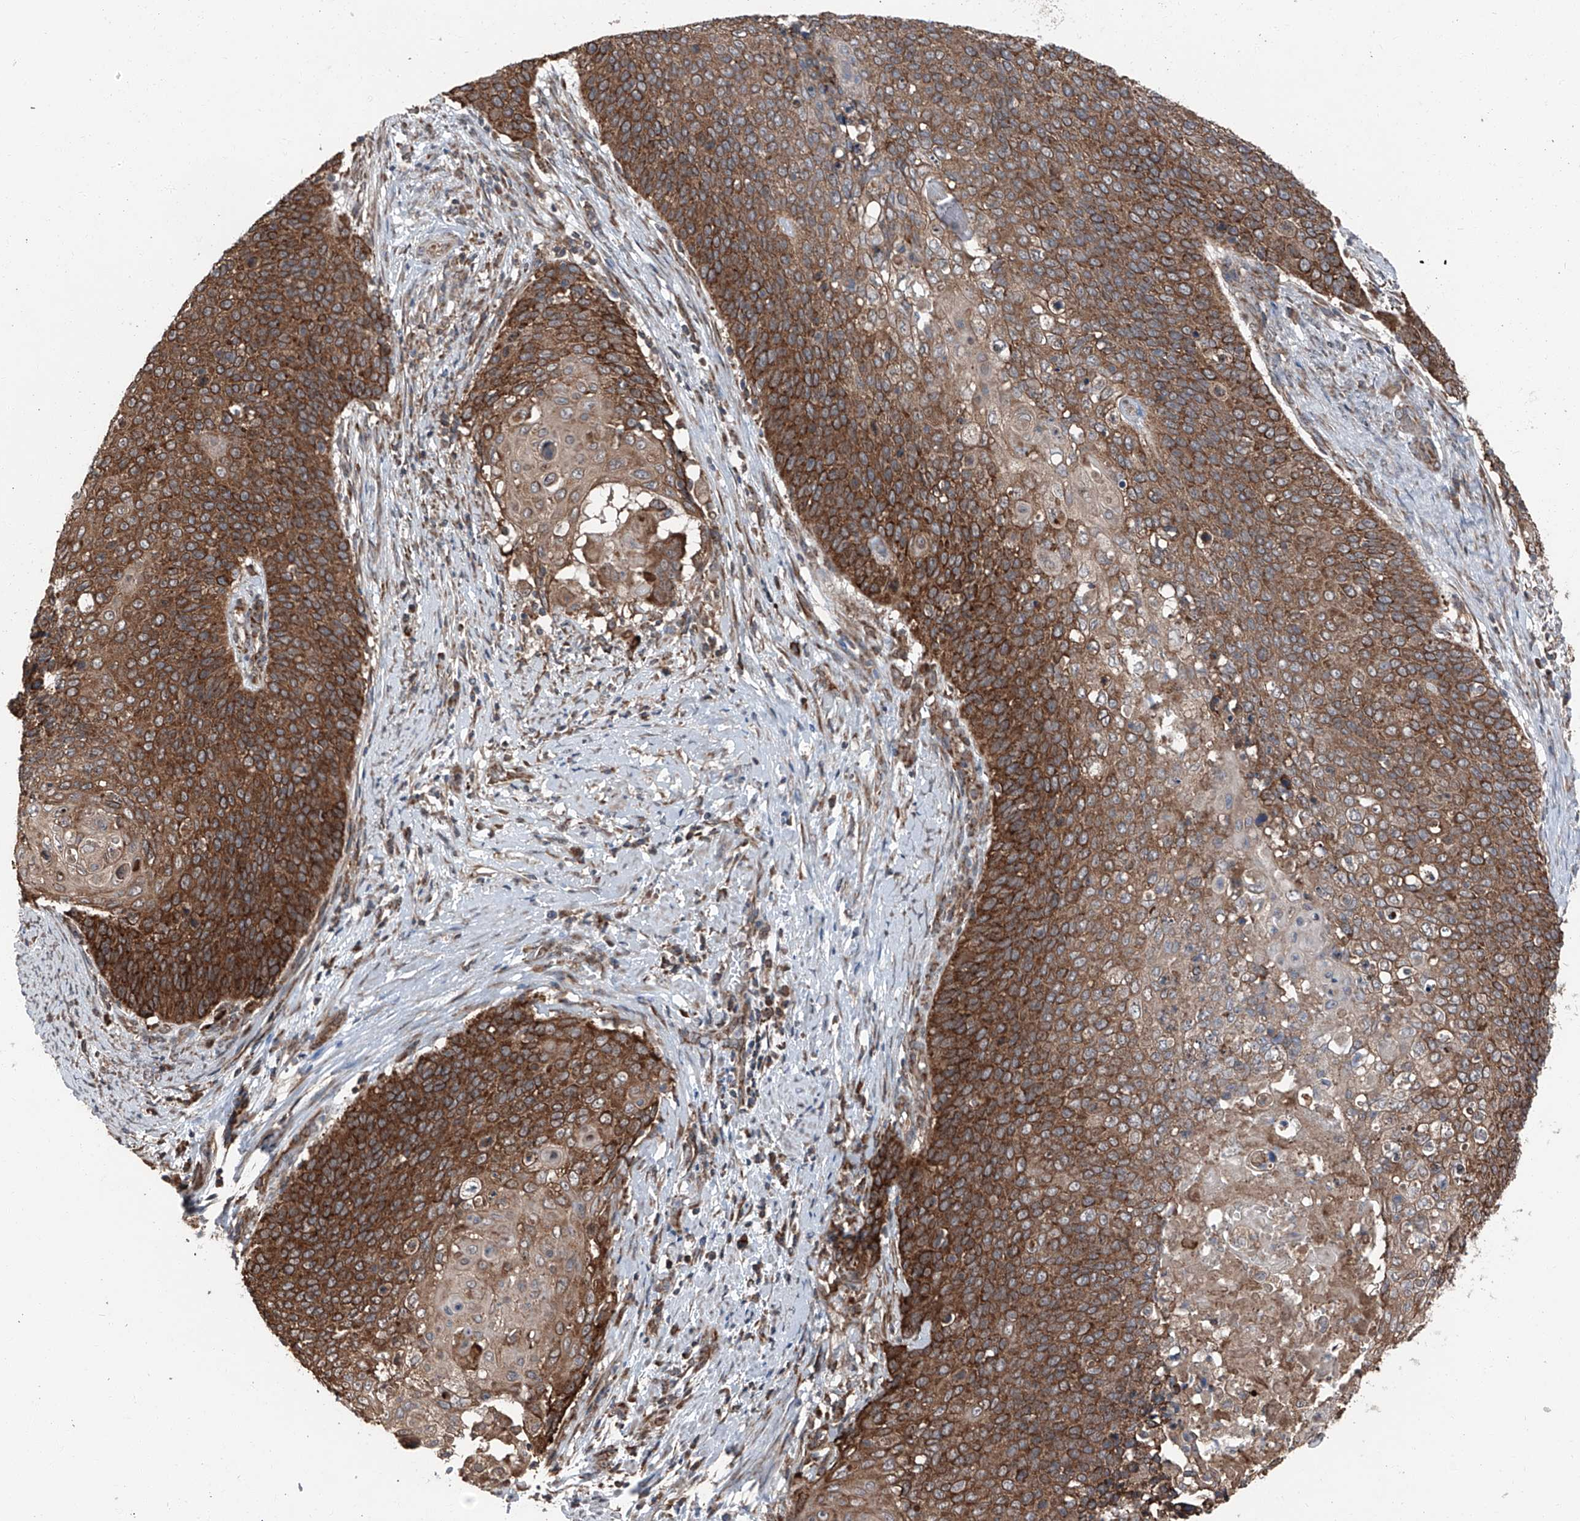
{"staining": {"intensity": "strong", "quantity": ">75%", "location": "cytoplasmic/membranous"}, "tissue": "cervical cancer", "cell_type": "Tumor cells", "image_type": "cancer", "snomed": [{"axis": "morphology", "description": "Squamous cell carcinoma, NOS"}, {"axis": "topography", "description": "Cervix"}], "caption": "About >75% of tumor cells in human cervical cancer demonstrate strong cytoplasmic/membranous protein positivity as visualized by brown immunohistochemical staining.", "gene": "LIMK1", "patient": {"sex": "female", "age": 39}}